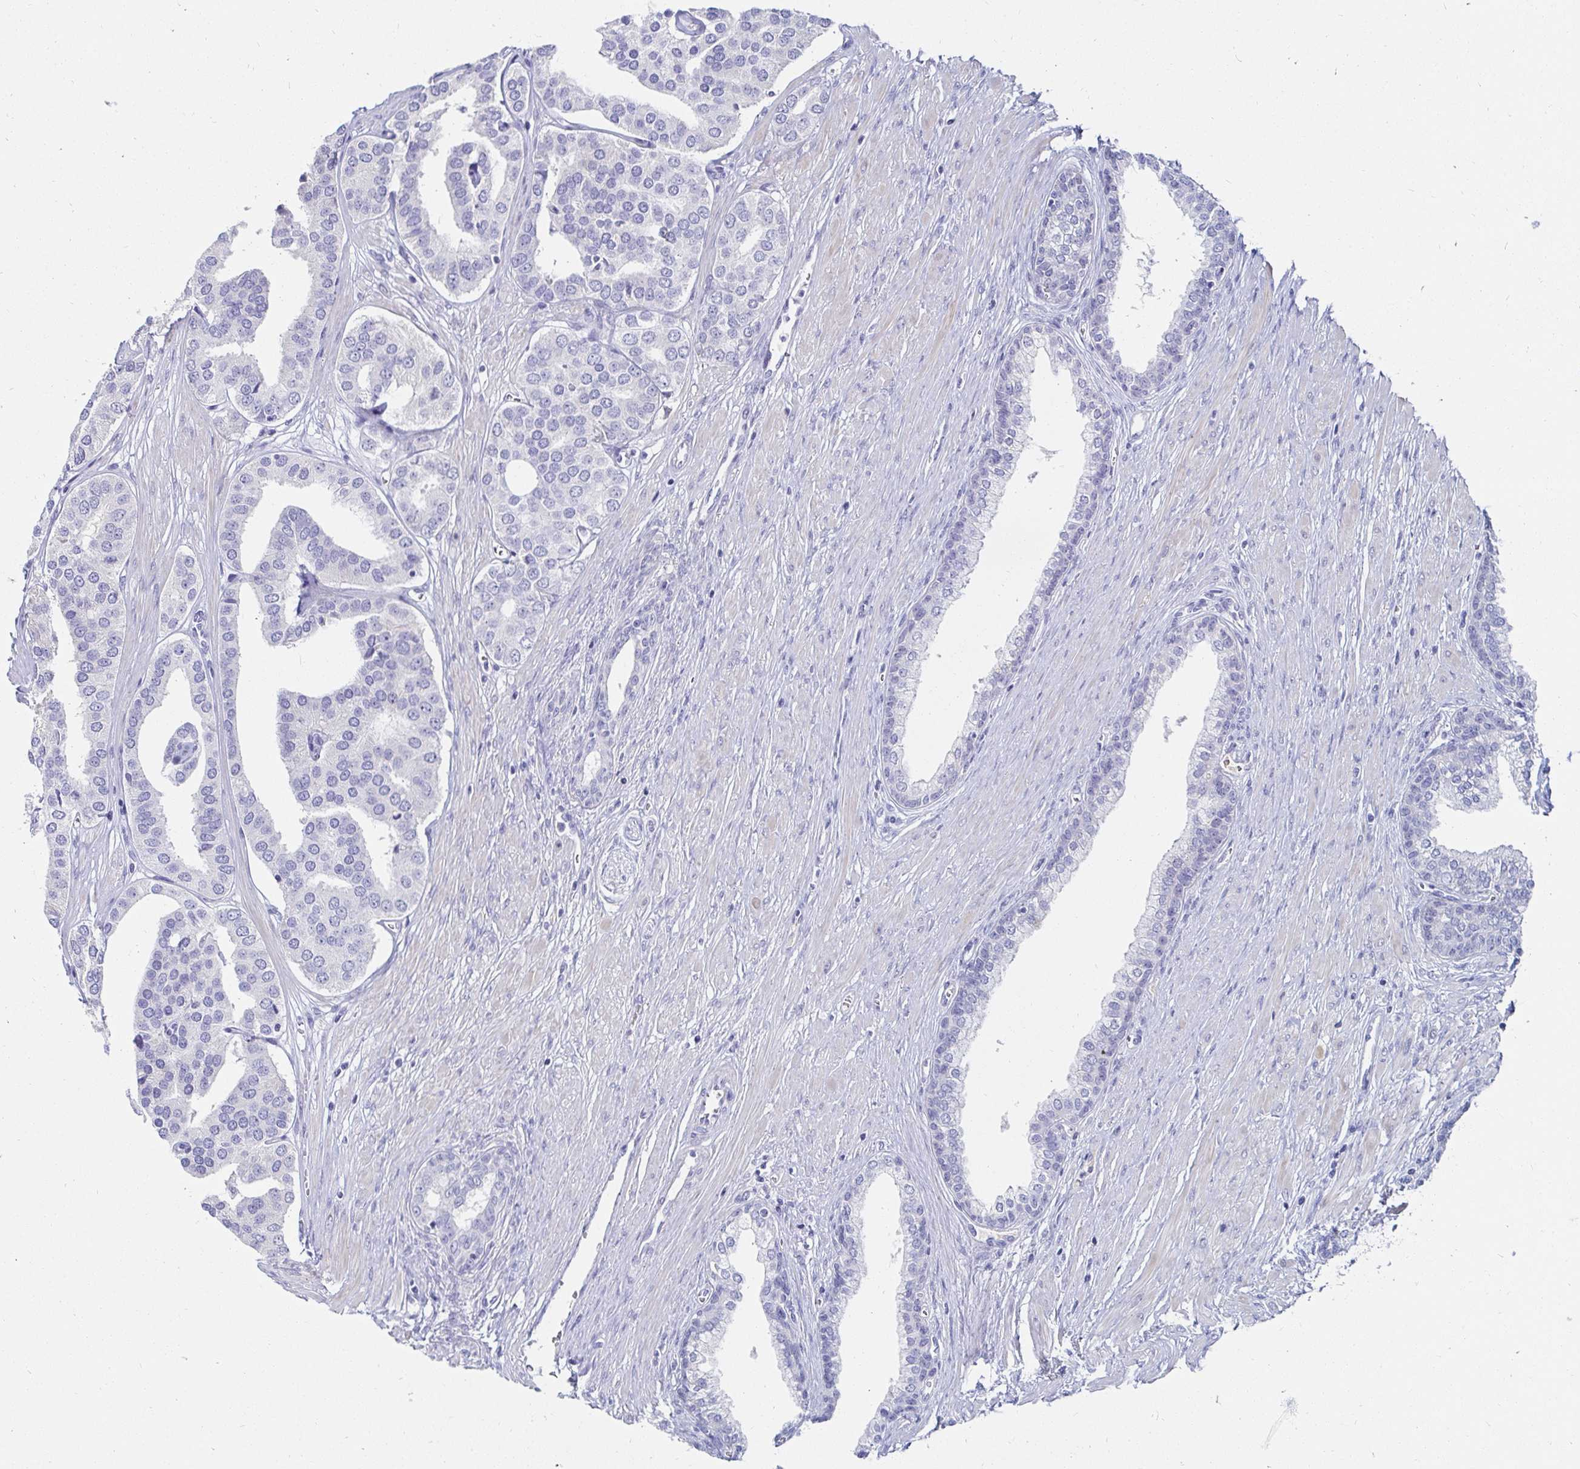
{"staining": {"intensity": "negative", "quantity": "none", "location": "none"}, "tissue": "prostate cancer", "cell_type": "Tumor cells", "image_type": "cancer", "snomed": [{"axis": "morphology", "description": "Adenocarcinoma, High grade"}, {"axis": "topography", "description": "Prostate"}], "caption": "Micrograph shows no significant protein expression in tumor cells of high-grade adenocarcinoma (prostate).", "gene": "C4orf17", "patient": {"sex": "male", "age": 58}}